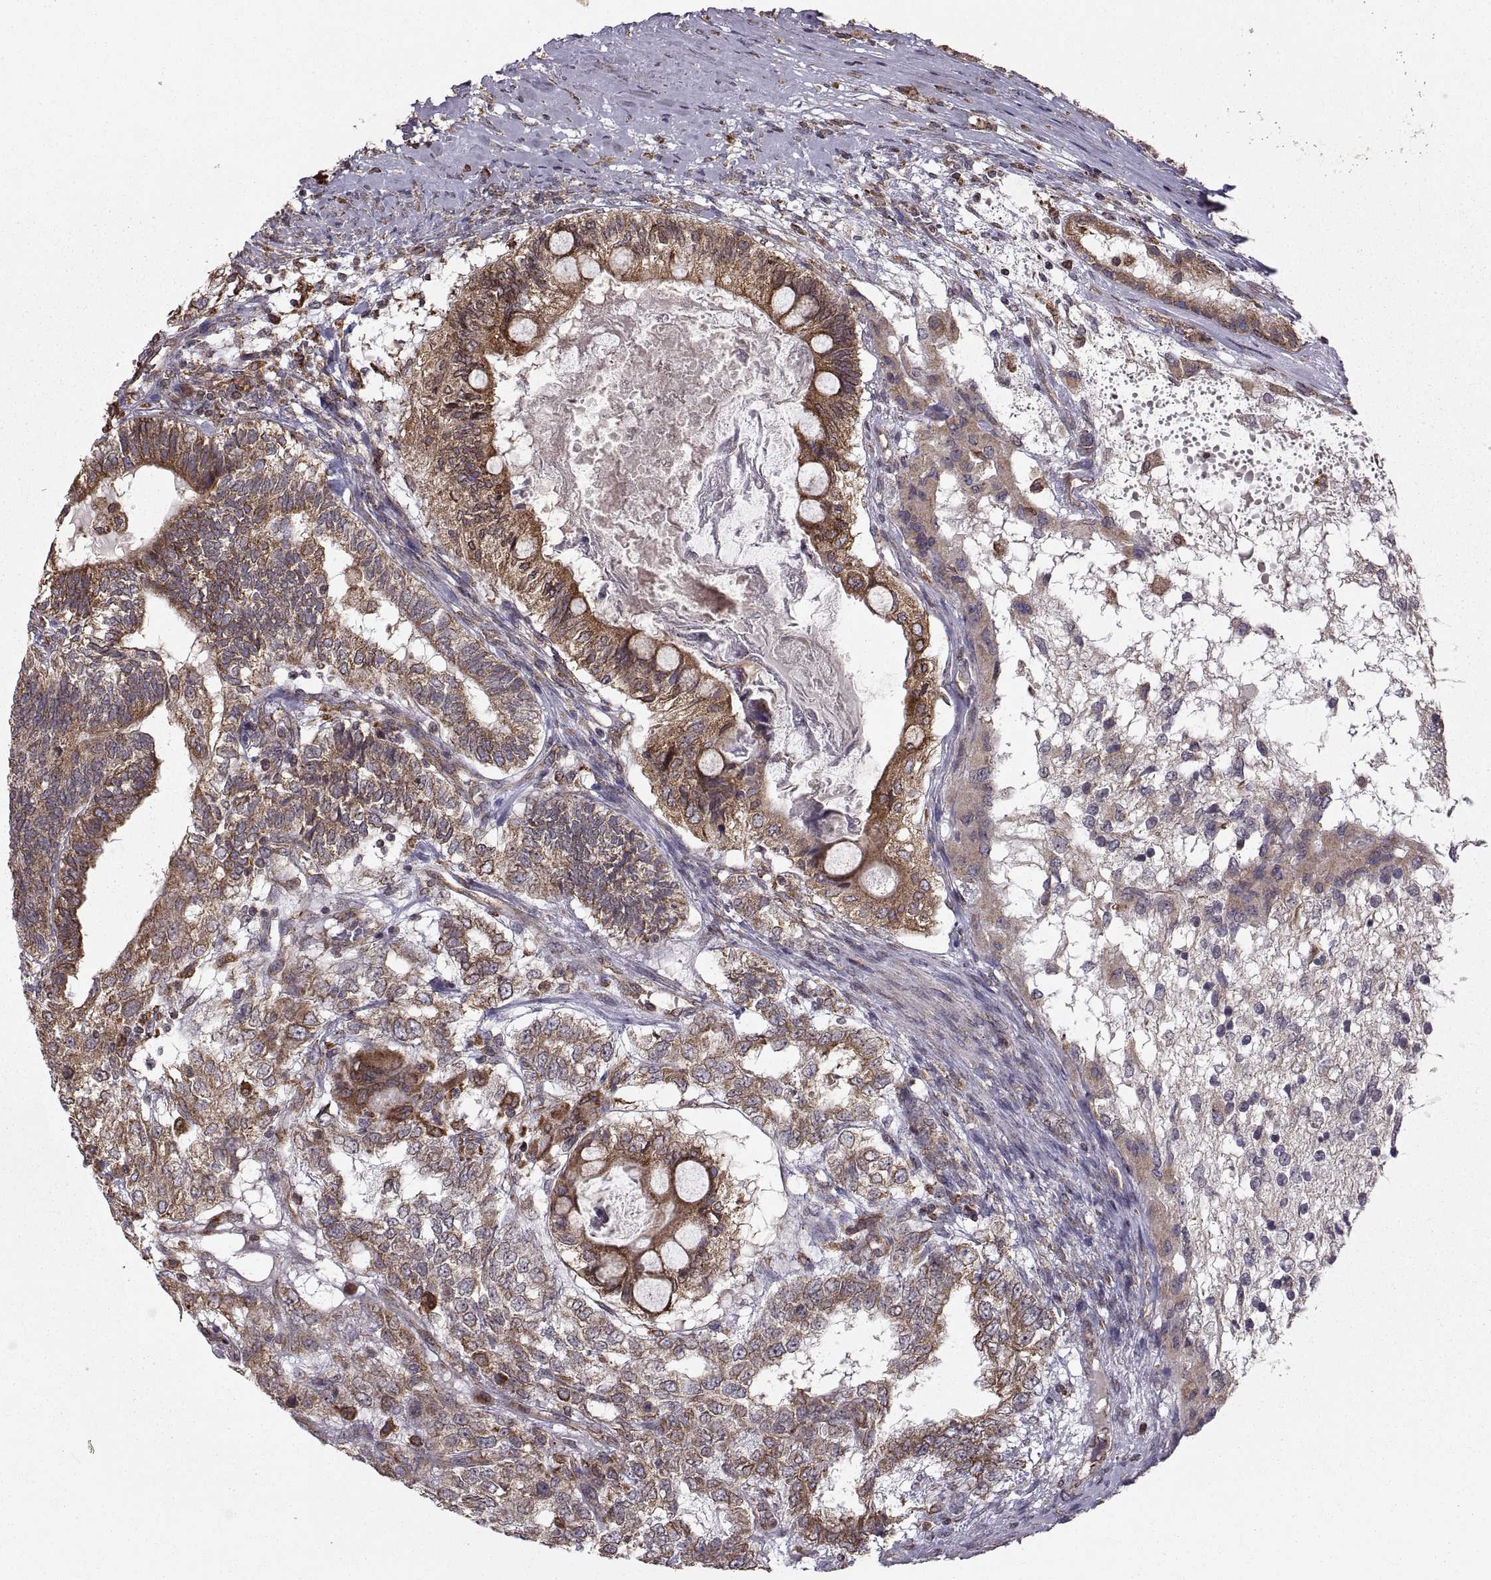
{"staining": {"intensity": "moderate", "quantity": "25%-75%", "location": "cytoplasmic/membranous"}, "tissue": "testis cancer", "cell_type": "Tumor cells", "image_type": "cancer", "snomed": [{"axis": "morphology", "description": "Seminoma, NOS"}, {"axis": "morphology", "description": "Carcinoma, Embryonal, NOS"}, {"axis": "topography", "description": "Testis"}], "caption": "Embryonal carcinoma (testis) stained for a protein (brown) reveals moderate cytoplasmic/membranous positive positivity in approximately 25%-75% of tumor cells.", "gene": "PDIA3", "patient": {"sex": "male", "age": 41}}